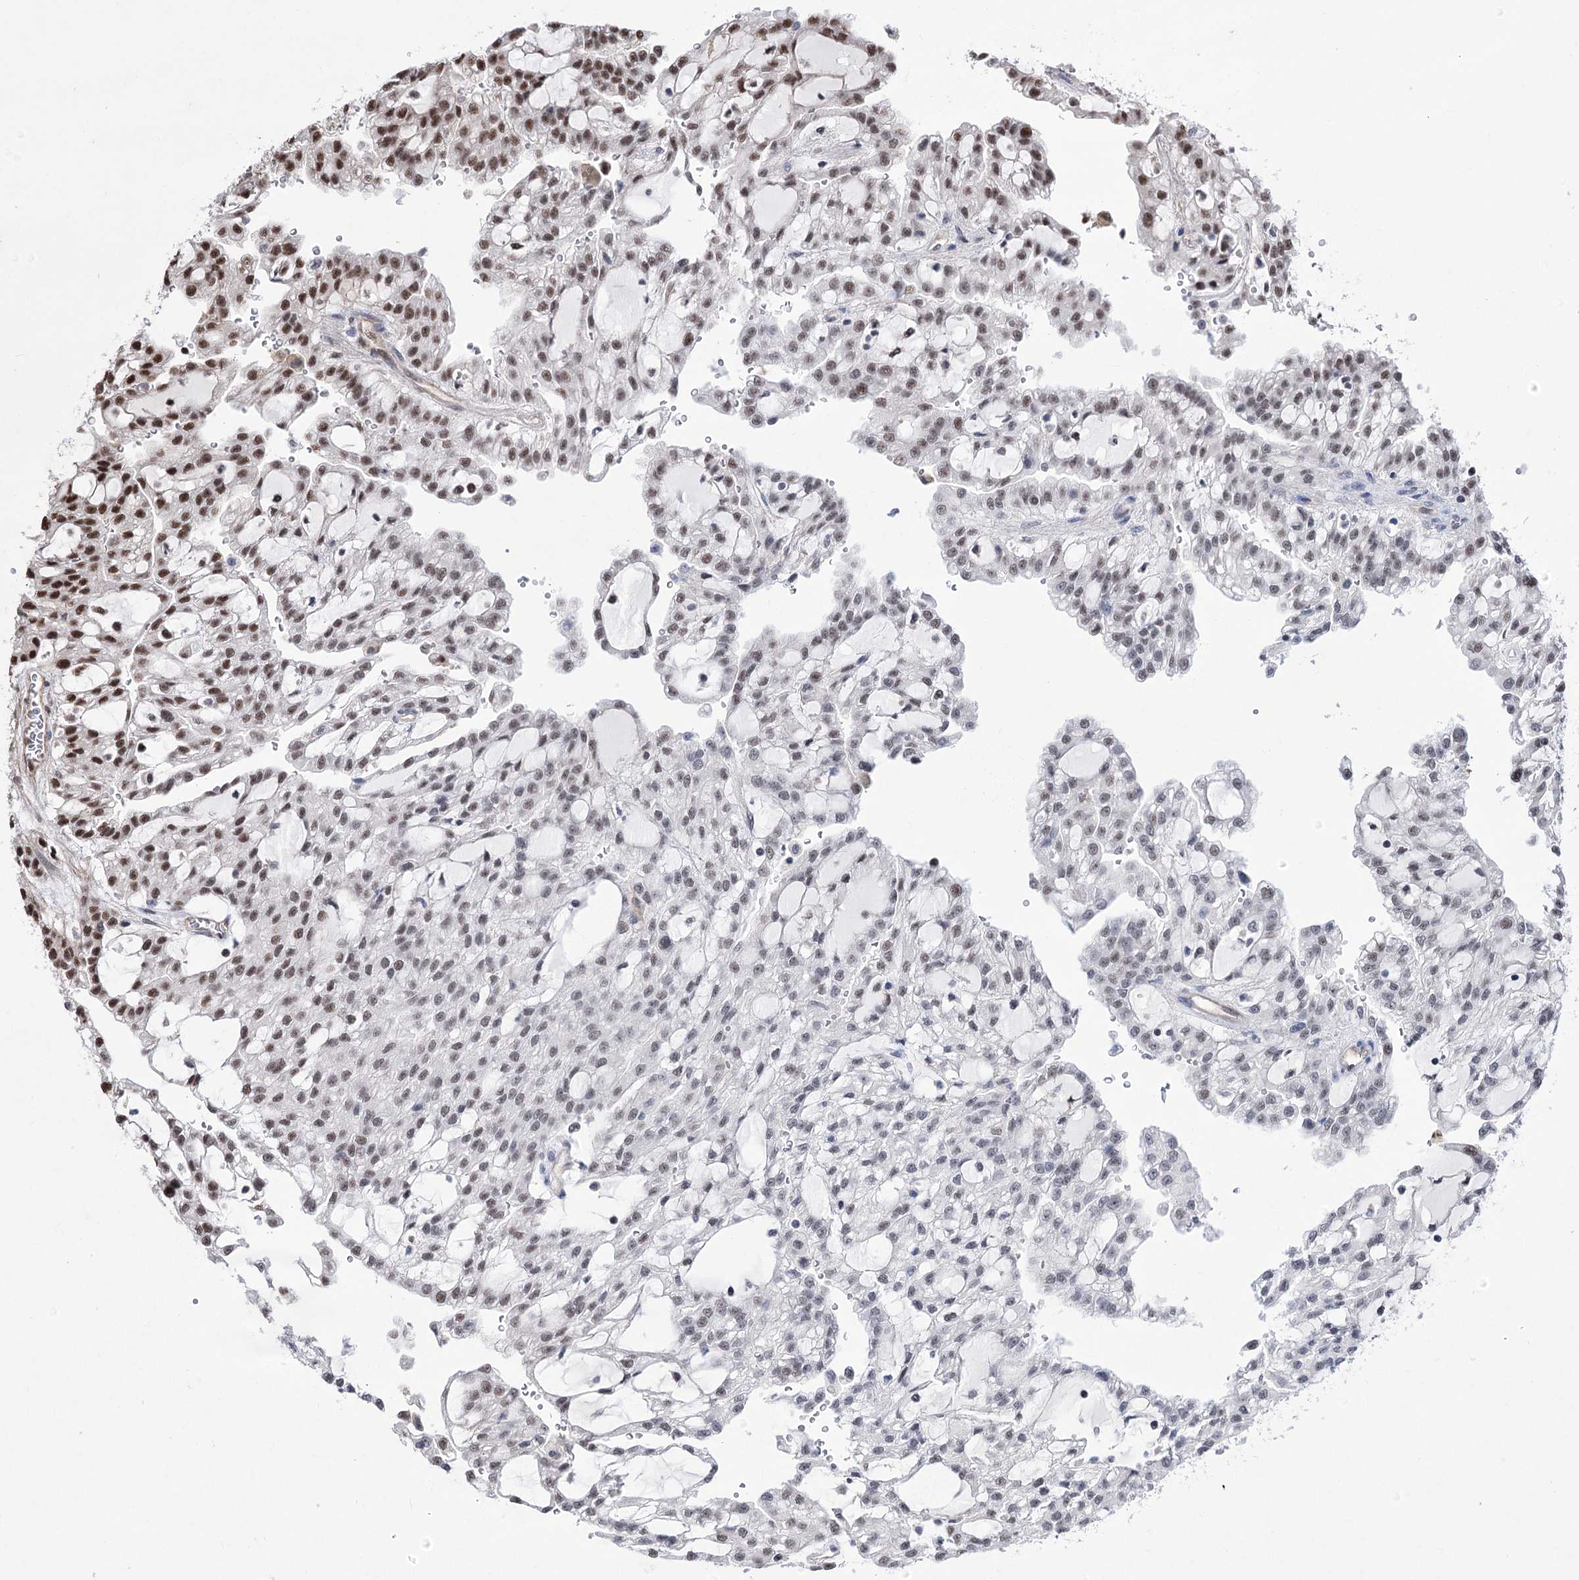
{"staining": {"intensity": "moderate", "quantity": "<25%", "location": "nuclear"}, "tissue": "renal cancer", "cell_type": "Tumor cells", "image_type": "cancer", "snomed": [{"axis": "morphology", "description": "Adenocarcinoma, NOS"}, {"axis": "topography", "description": "Kidney"}], "caption": "Adenocarcinoma (renal) stained with DAB (3,3'-diaminobenzidine) immunohistochemistry (IHC) exhibits low levels of moderate nuclear staining in about <25% of tumor cells. (DAB IHC, brown staining for protein, blue staining for nuclei).", "gene": "CHMP7", "patient": {"sex": "male", "age": 63}}